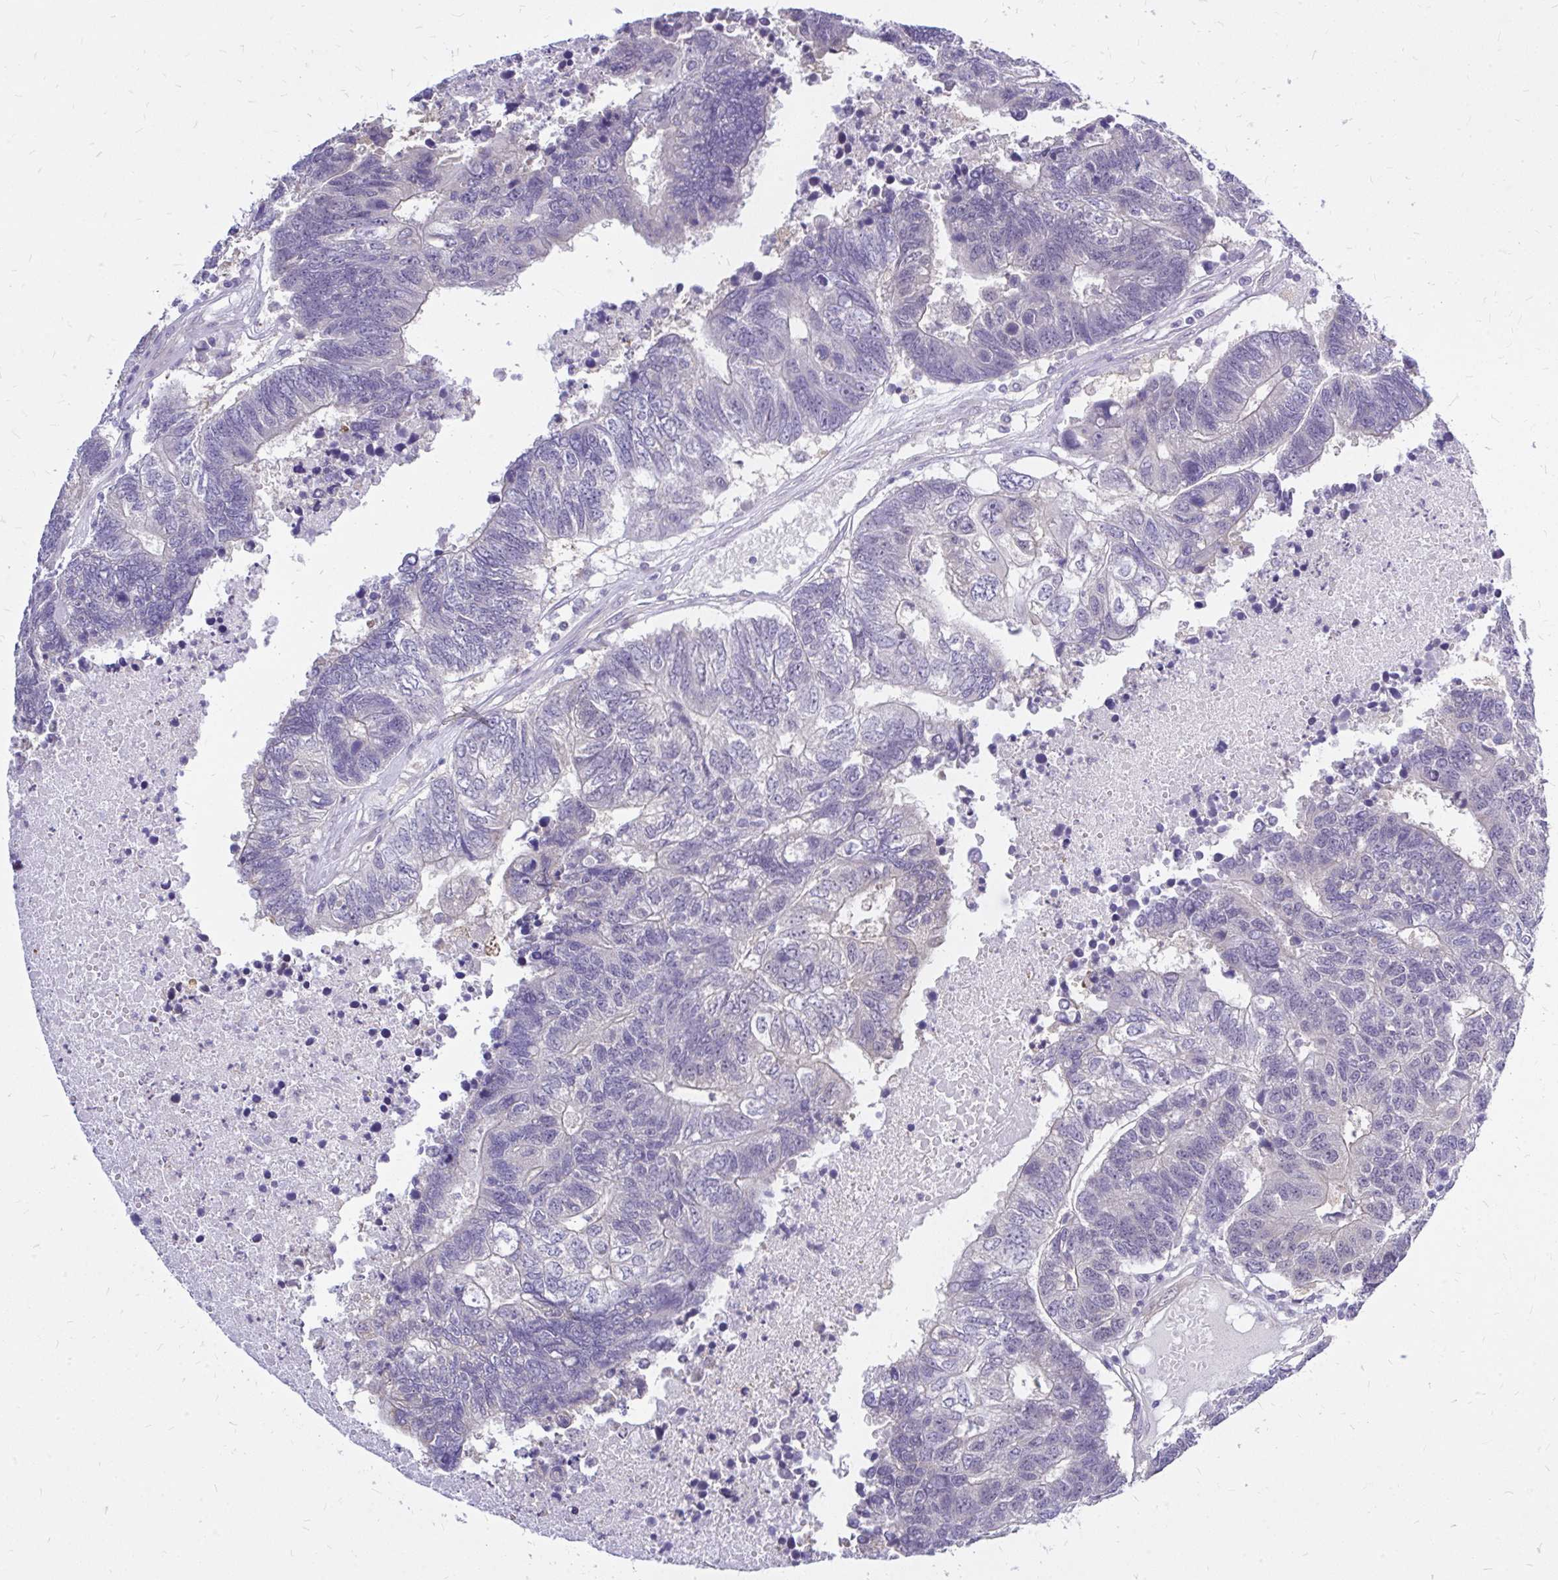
{"staining": {"intensity": "negative", "quantity": "none", "location": "none"}, "tissue": "colorectal cancer", "cell_type": "Tumor cells", "image_type": "cancer", "snomed": [{"axis": "morphology", "description": "Adenocarcinoma, NOS"}, {"axis": "topography", "description": "Colon"}], "caption": "DAB immunohistochemical staining of human colorectal cancer demonstrates no significant staining in tumor cells.", "gene": "MAP1LC3A", "patient": {"sex": "female", "age": 48}}